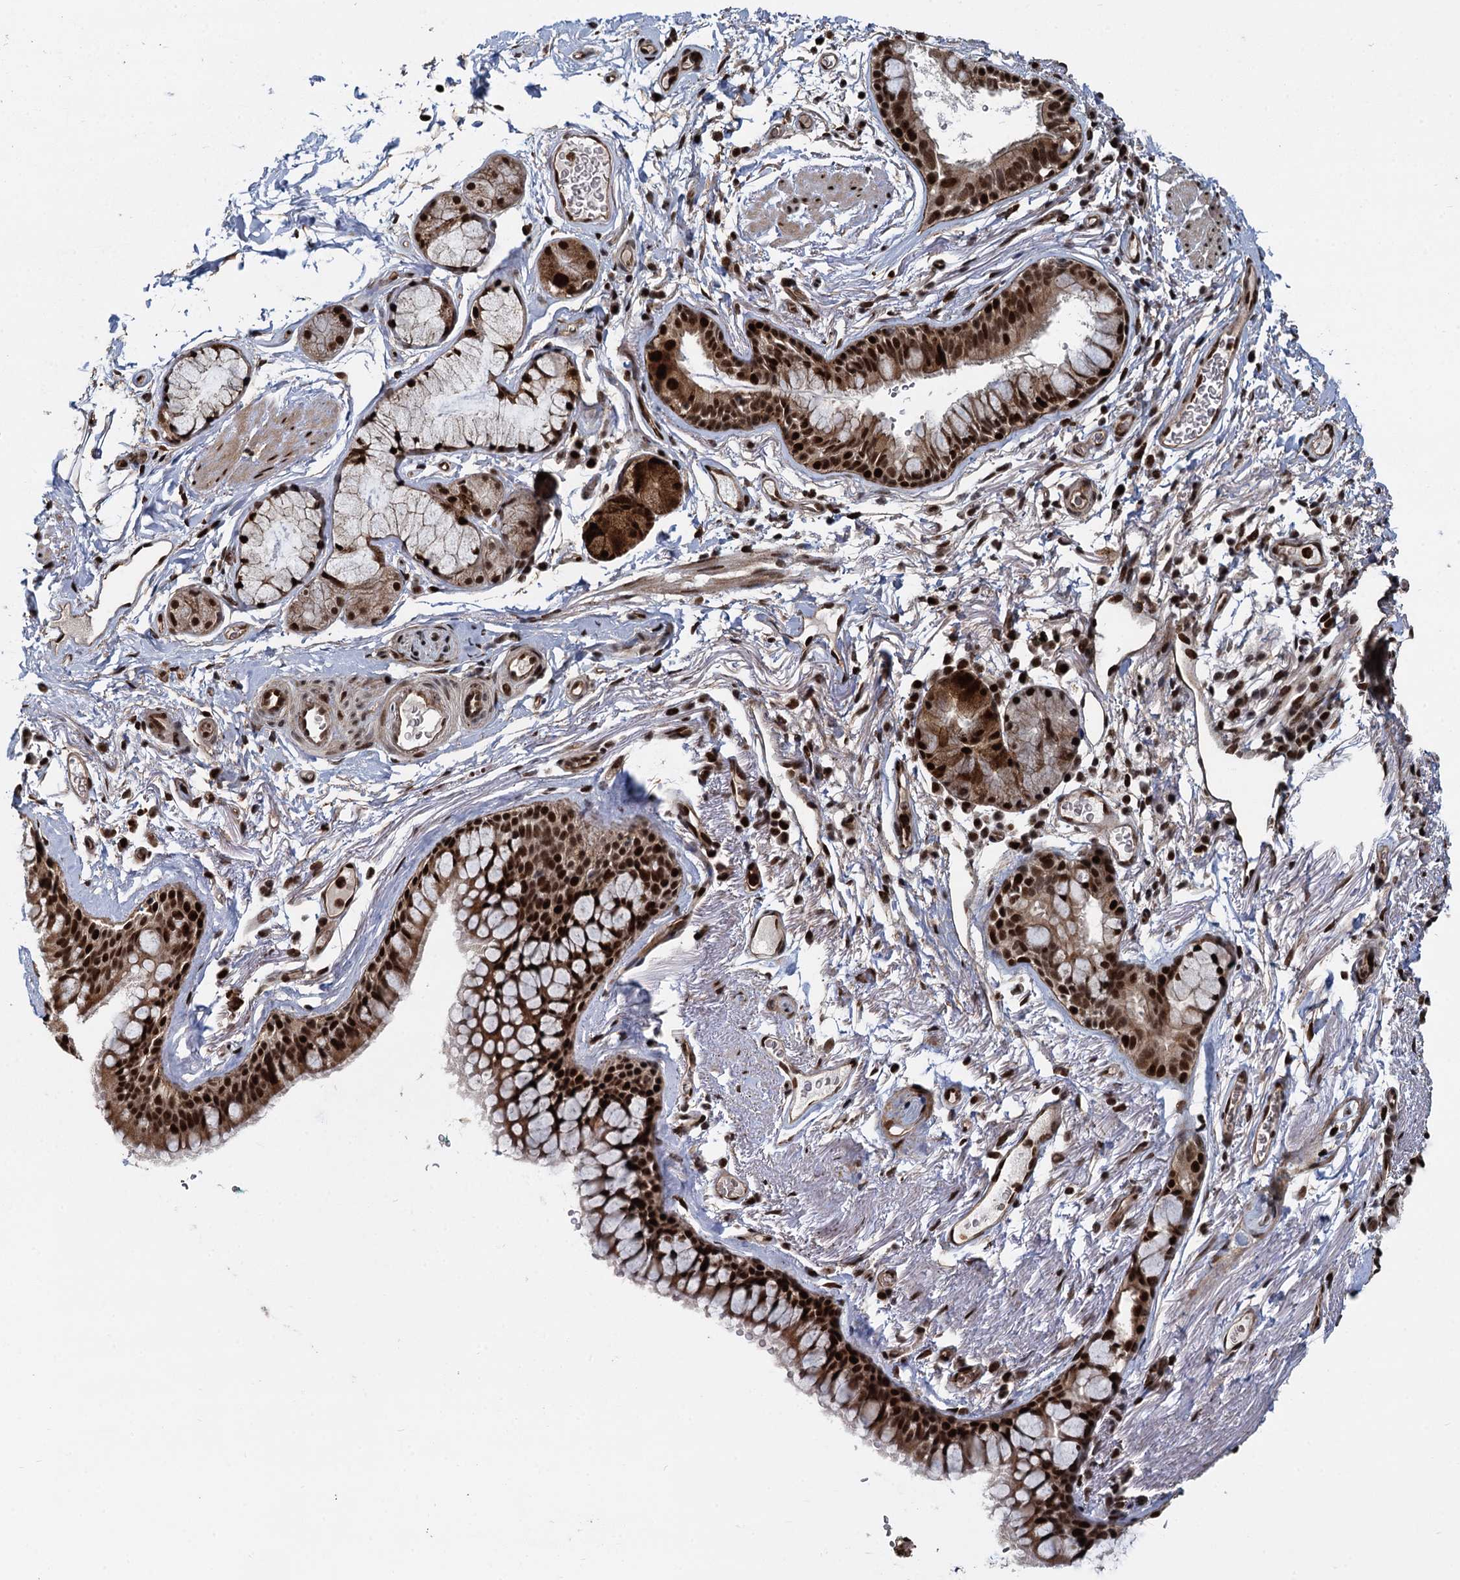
{"staining": {"intensity": "strong", "quantity": ">75%", "location": "nuclear"}, "tissue": "bronchus", "cell_type": "Respiratory epithelial cells", "image_type": "normal", "snomed": [{"axis": "morphology", "description": "Normal tissue, NOS"}, {"axis": "topography", "description": "Cartilage tissue"}], "caption": "High-magnification brightfield microscopy of unremarkable bronchus stained with DAB (3,3'-diaminobenzidine) (brown) and counterstained with hematoxylin (blue). respiratory epithelial cells exhibit strong nuclear staining is present in approximately>75% of cells.", "gene": "ANKRD49", "patient": {"sex": "male", "age": 63}}